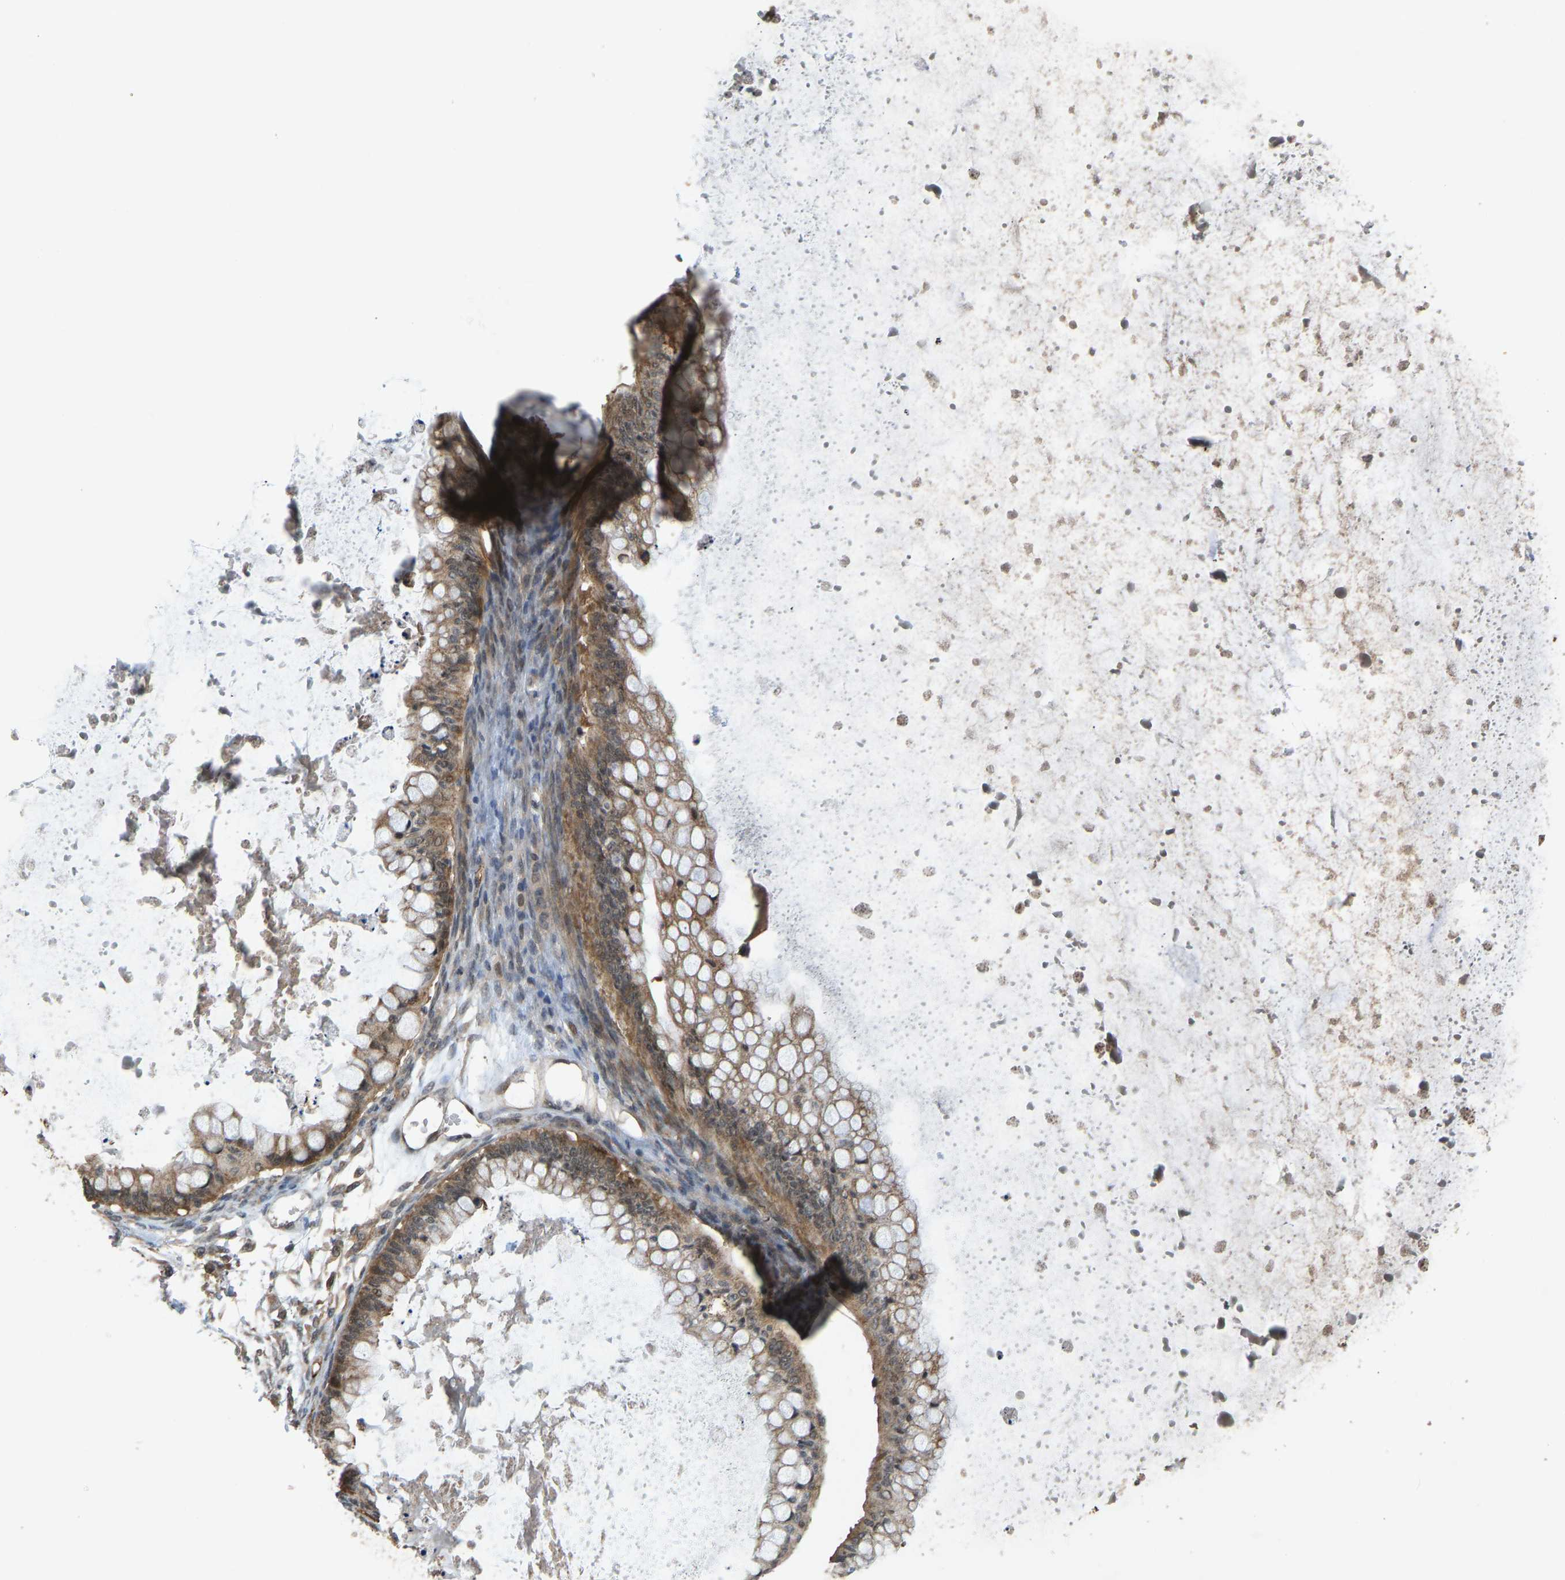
{"staining": {"intensity": "moderate", "quantity": ">75%", "location": "cytoplasmic/membranous"}, "tissue": "ovarian cancer", "cell_type": "Tumor cells", "image_type": "cancer", "snomed": [{"axis": "morphology", "description": "Cystadenocarcinoma, mucinous, NOS"}, {"axis": "topography", "description": "Ovary"}], "caption": "A histopathology image of human ovarian mucinous cystadenocarcinoma stained for a protein exhibits moderate cytoplasmic/membranous brown staining in tumor cells.", "gene": "CCT8", "patient": {"sex": "female", "age": 57}}